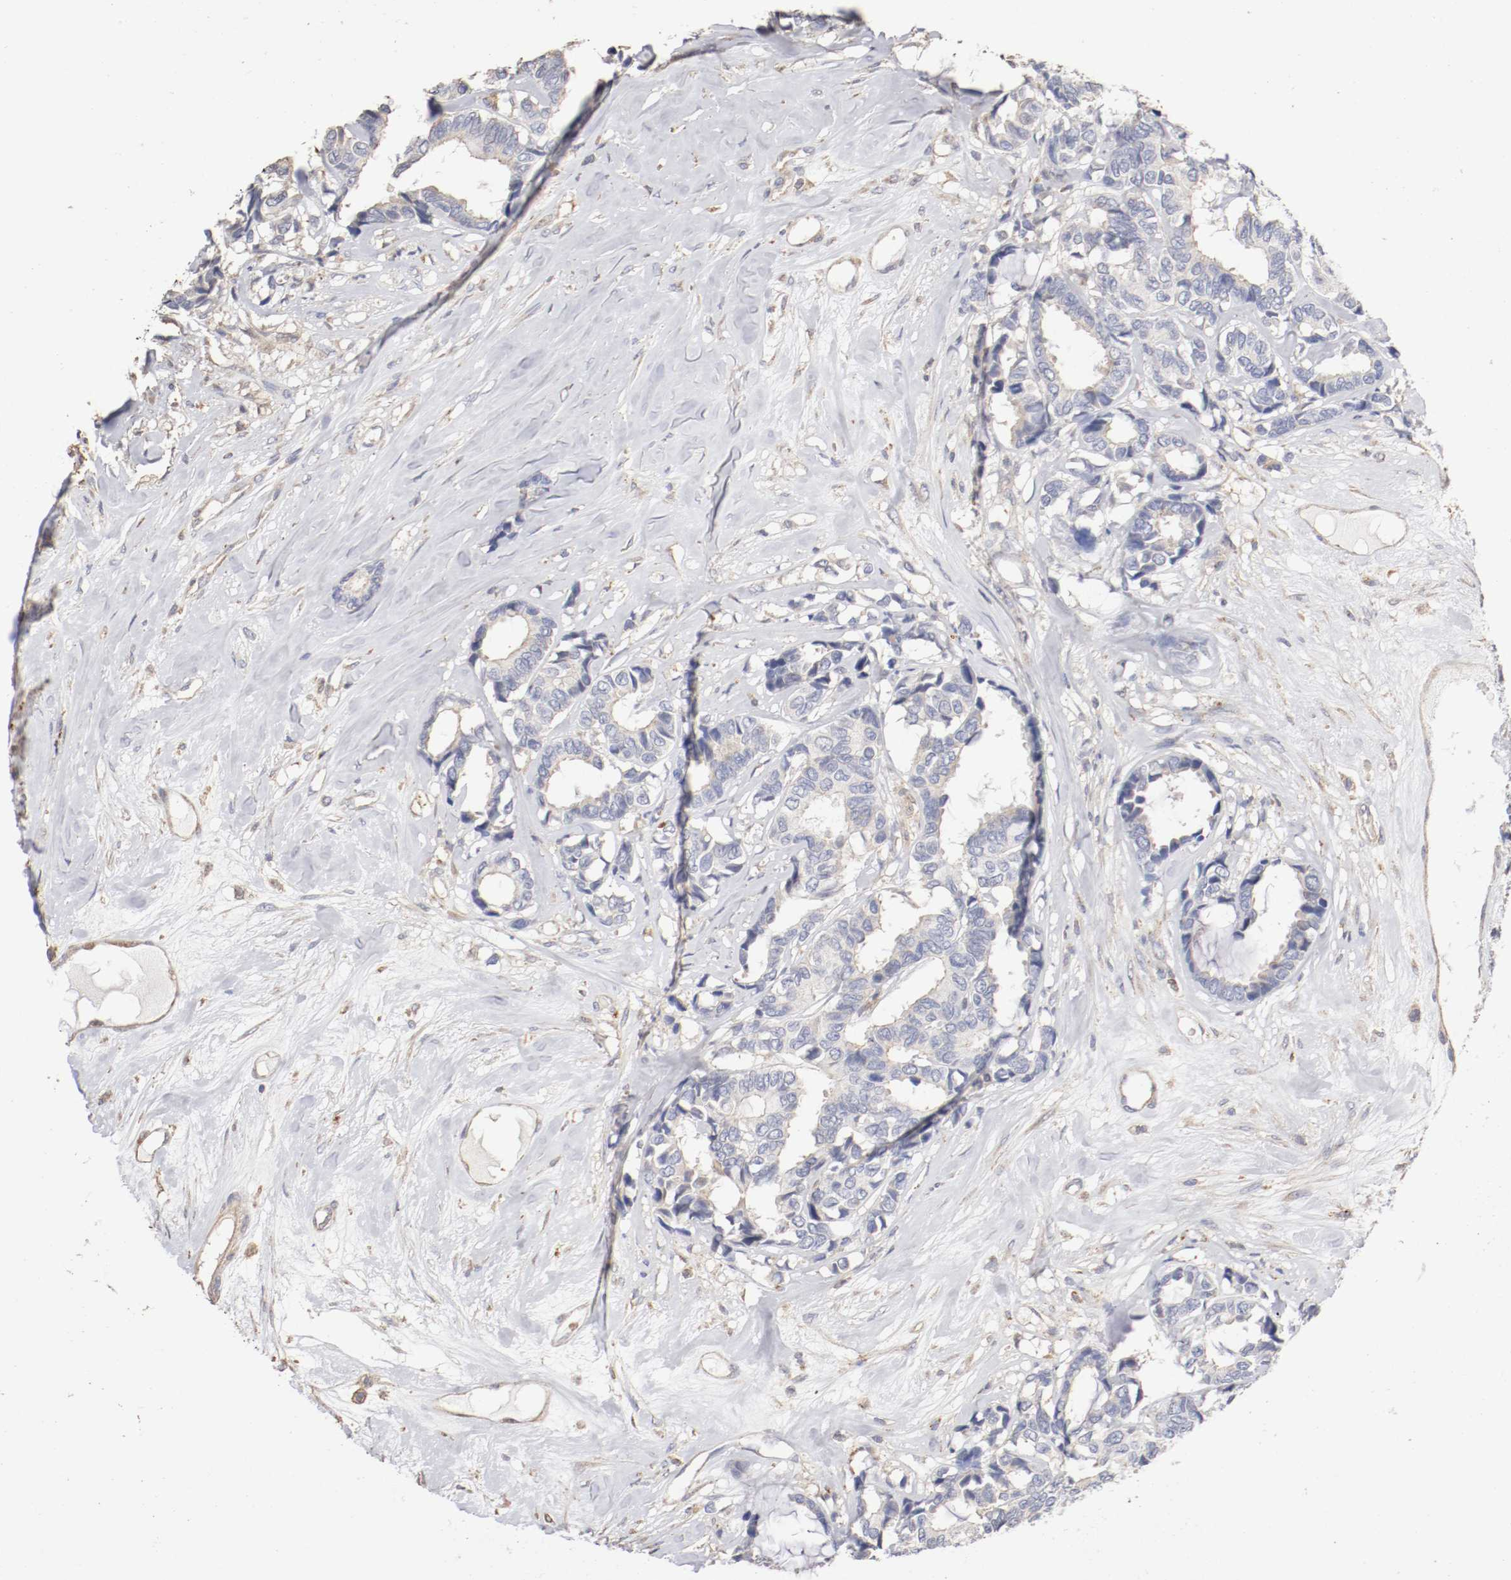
{"staining": {"intensity": "negative", "quantity": "none", "location": "none"}, "tissue": "breast cancer", "cell_type": "Tumor cells", "image_type": "cancer", "snomed": [{"axis": "morphology", "description": "Duct carcinoma"}, {"axis": "topography", "description": "Breast"}], "caption": "Breast cancer was stained to show a protein in brown. There is no significant staining in tumor cells.", "gene": "CDK6", "patient": {"sex": "female", "age": 87}}